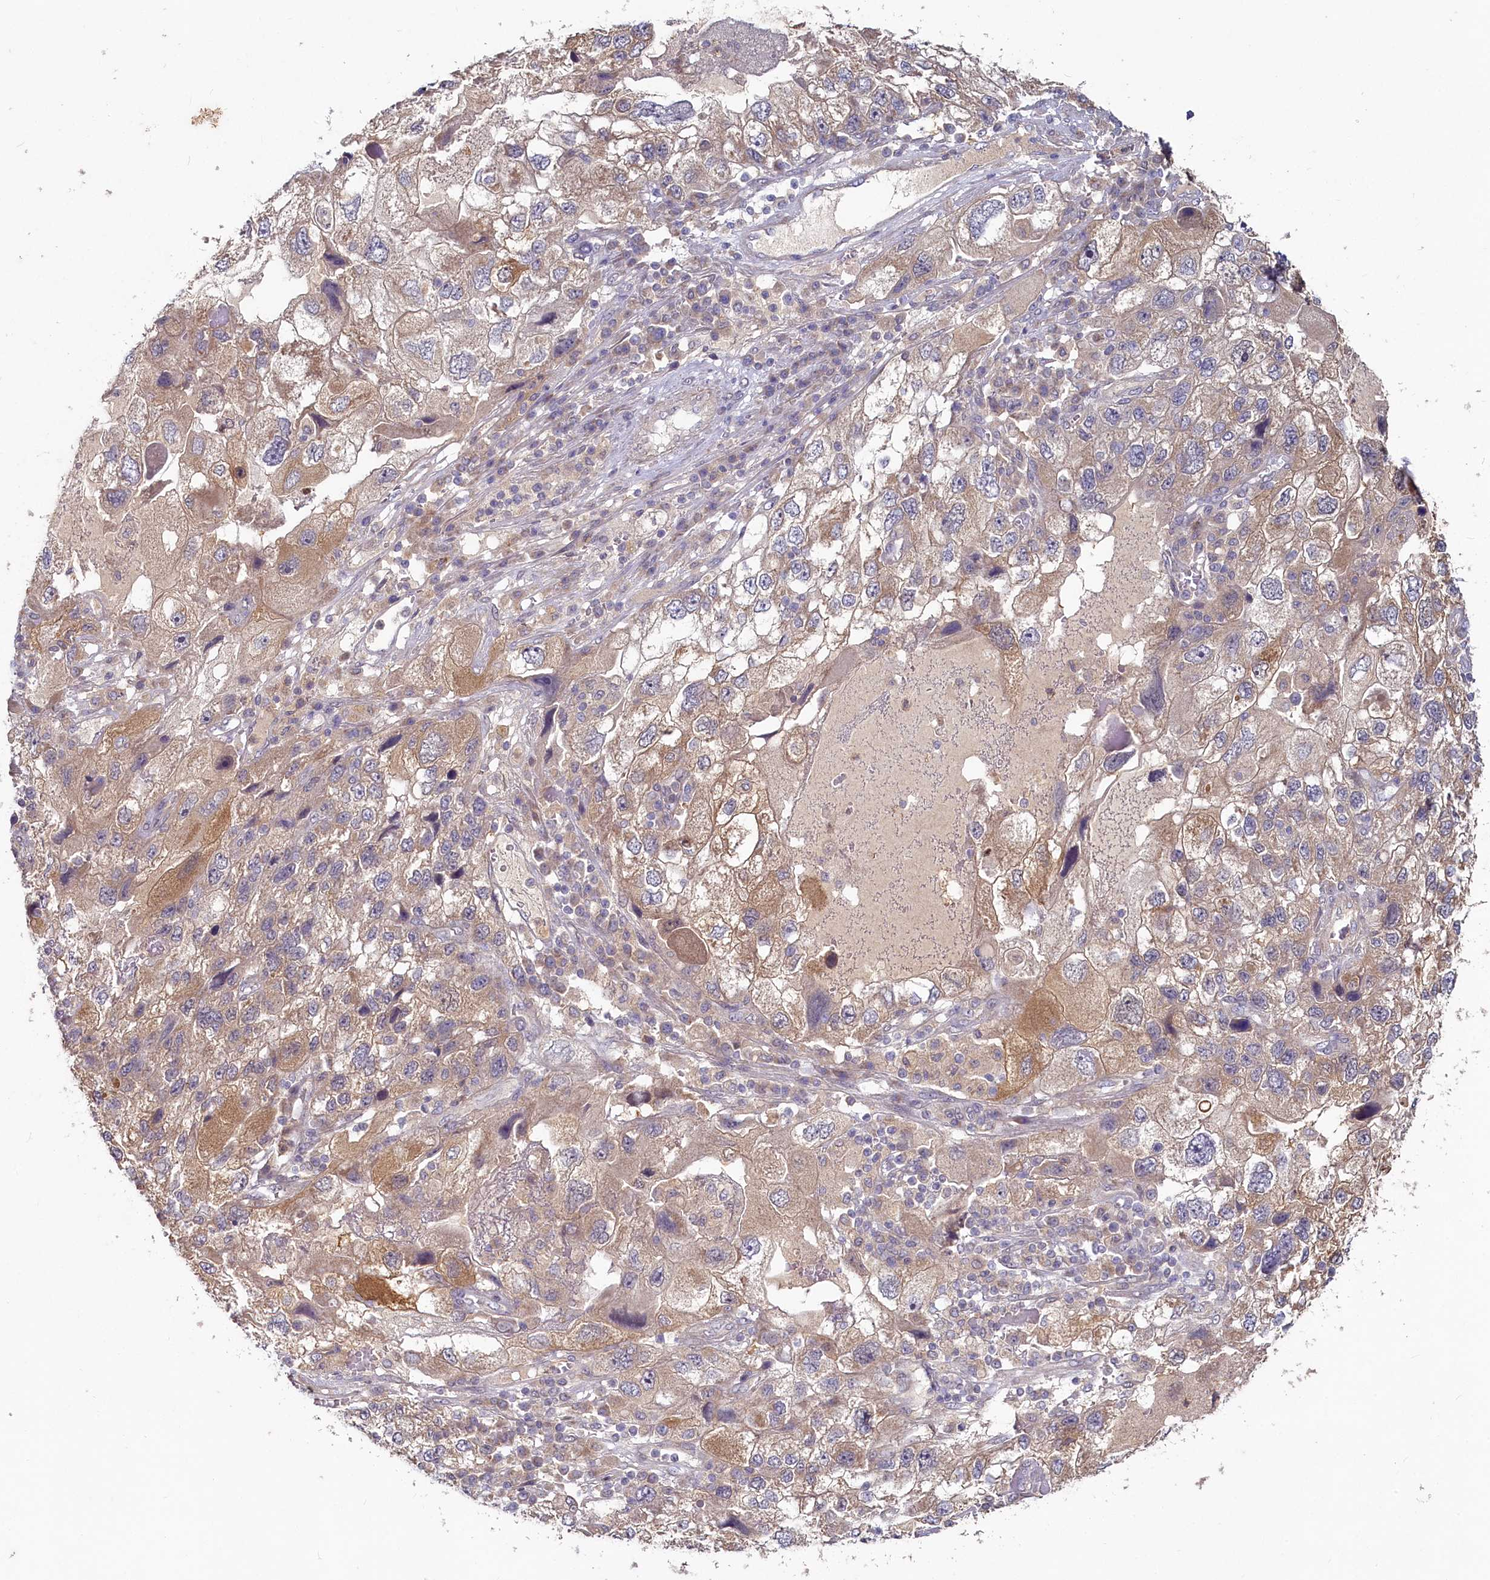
{"staining": {"intensity": "weak", "quantity": ">75%", "location": "cytoplasmic/membranous"}, "tissue": "endometrial cancer", "cell_type": "Tumor cells", "image_type": "cancer", "snomed": [{"axis": "morphology", "description": "Adenocarcinoma, NOS"}, {"axis": "topography", "description": "Endometrium"}], "caption": "The photomicrograph shows a brown stain indicating the presence of a protein in the cytoplasmic/membranous of tumor cells in endometrial adenocarcinoma.", "gene": "HERC3", "patient": {"sex": "female", "age": 49}}